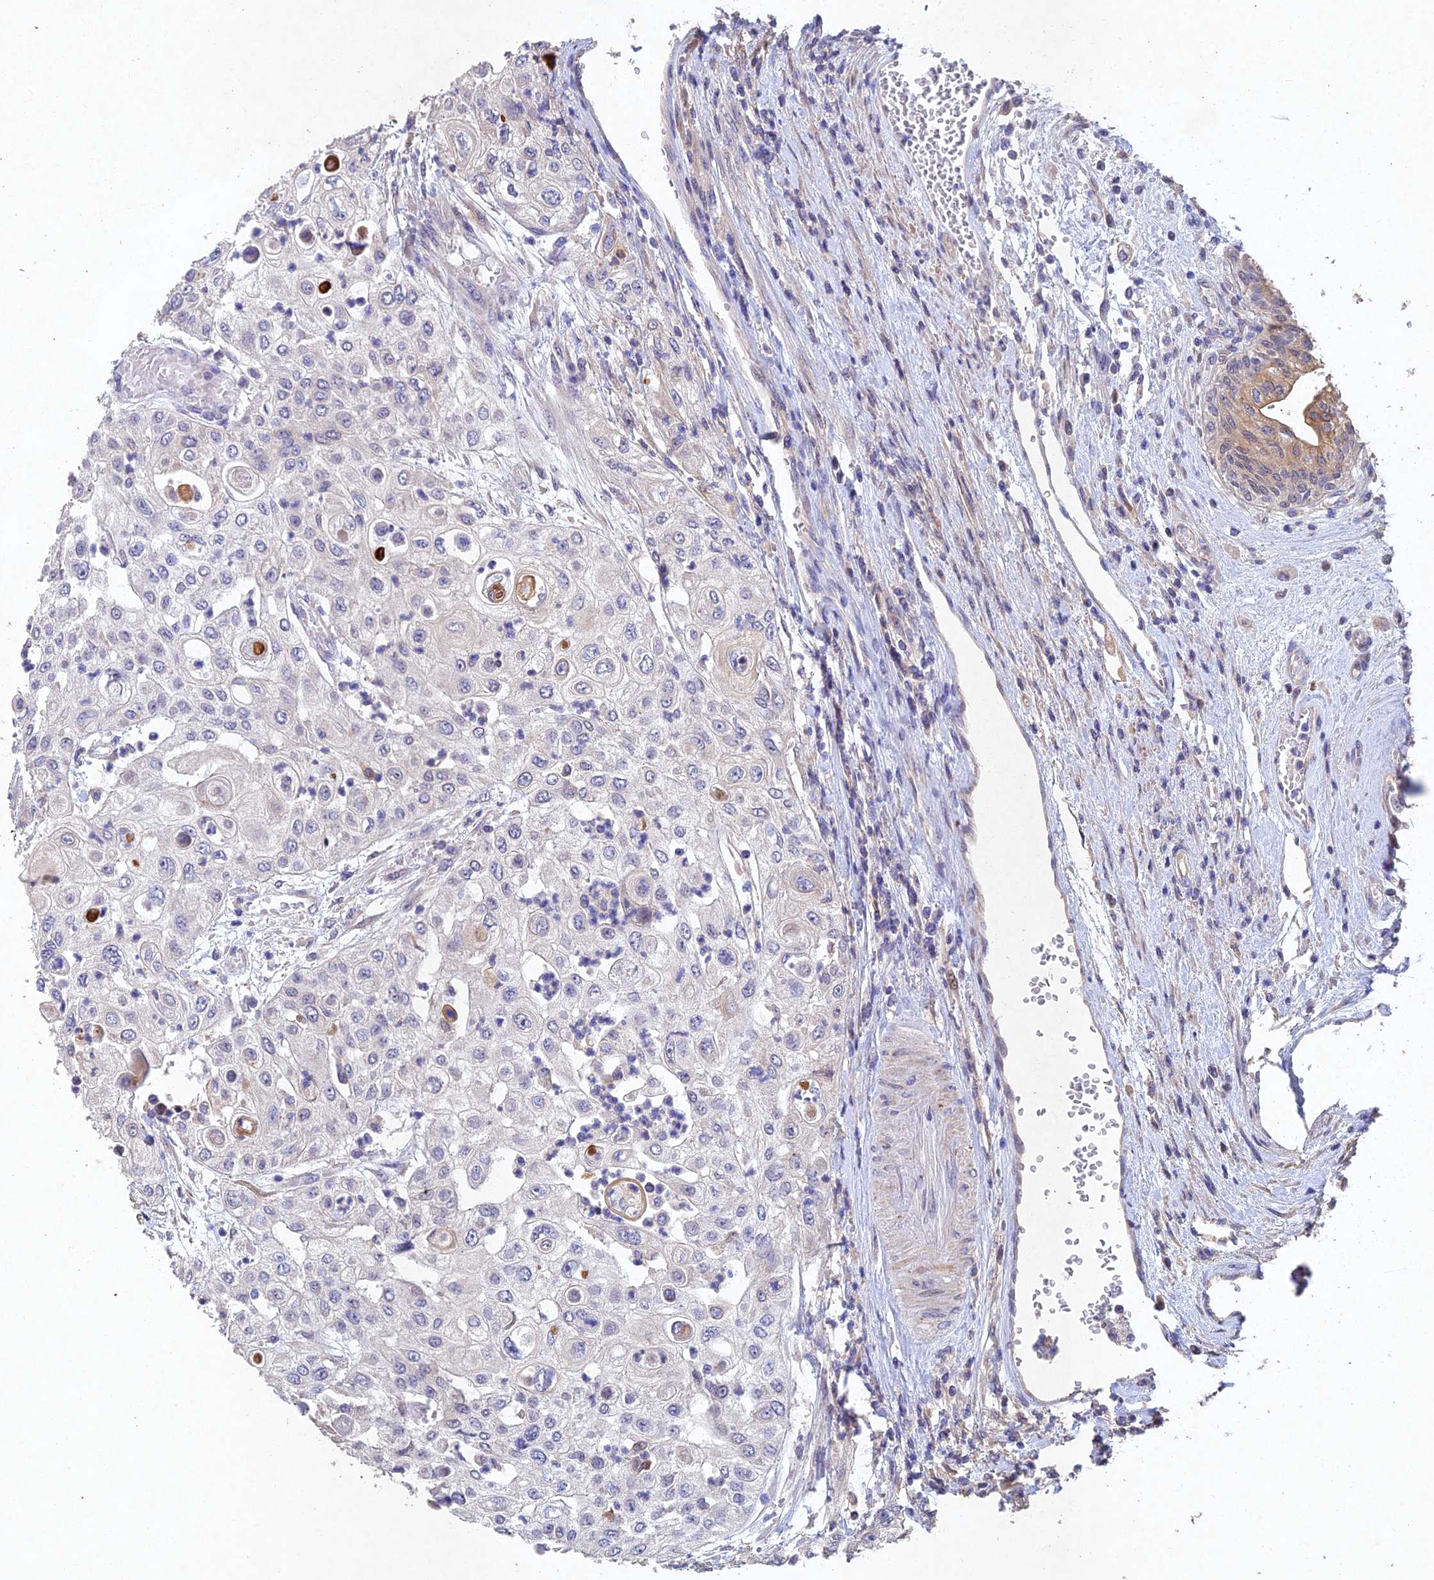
{"staining": {"intensity": "negative", "quantity": "none", "location": "none"}, "tissue": "urothelial cancer", "cell_type": "Tumor cells", "image_type": "cancer", "snomed": [{"axis": "morphology", "description": "Urothelial carcinoma, High grade"}, {"axis": "topography", "description": "Urinary bladder"}], "caption": "This photomicrograph is of urothelial cancer stained with IHC to label a protein in brown with the nuclei are counter-stained blue. There is no staining in tumor cells.", "gene": "NSMCE1", "patient": {"sex": "female", "age": 79}}